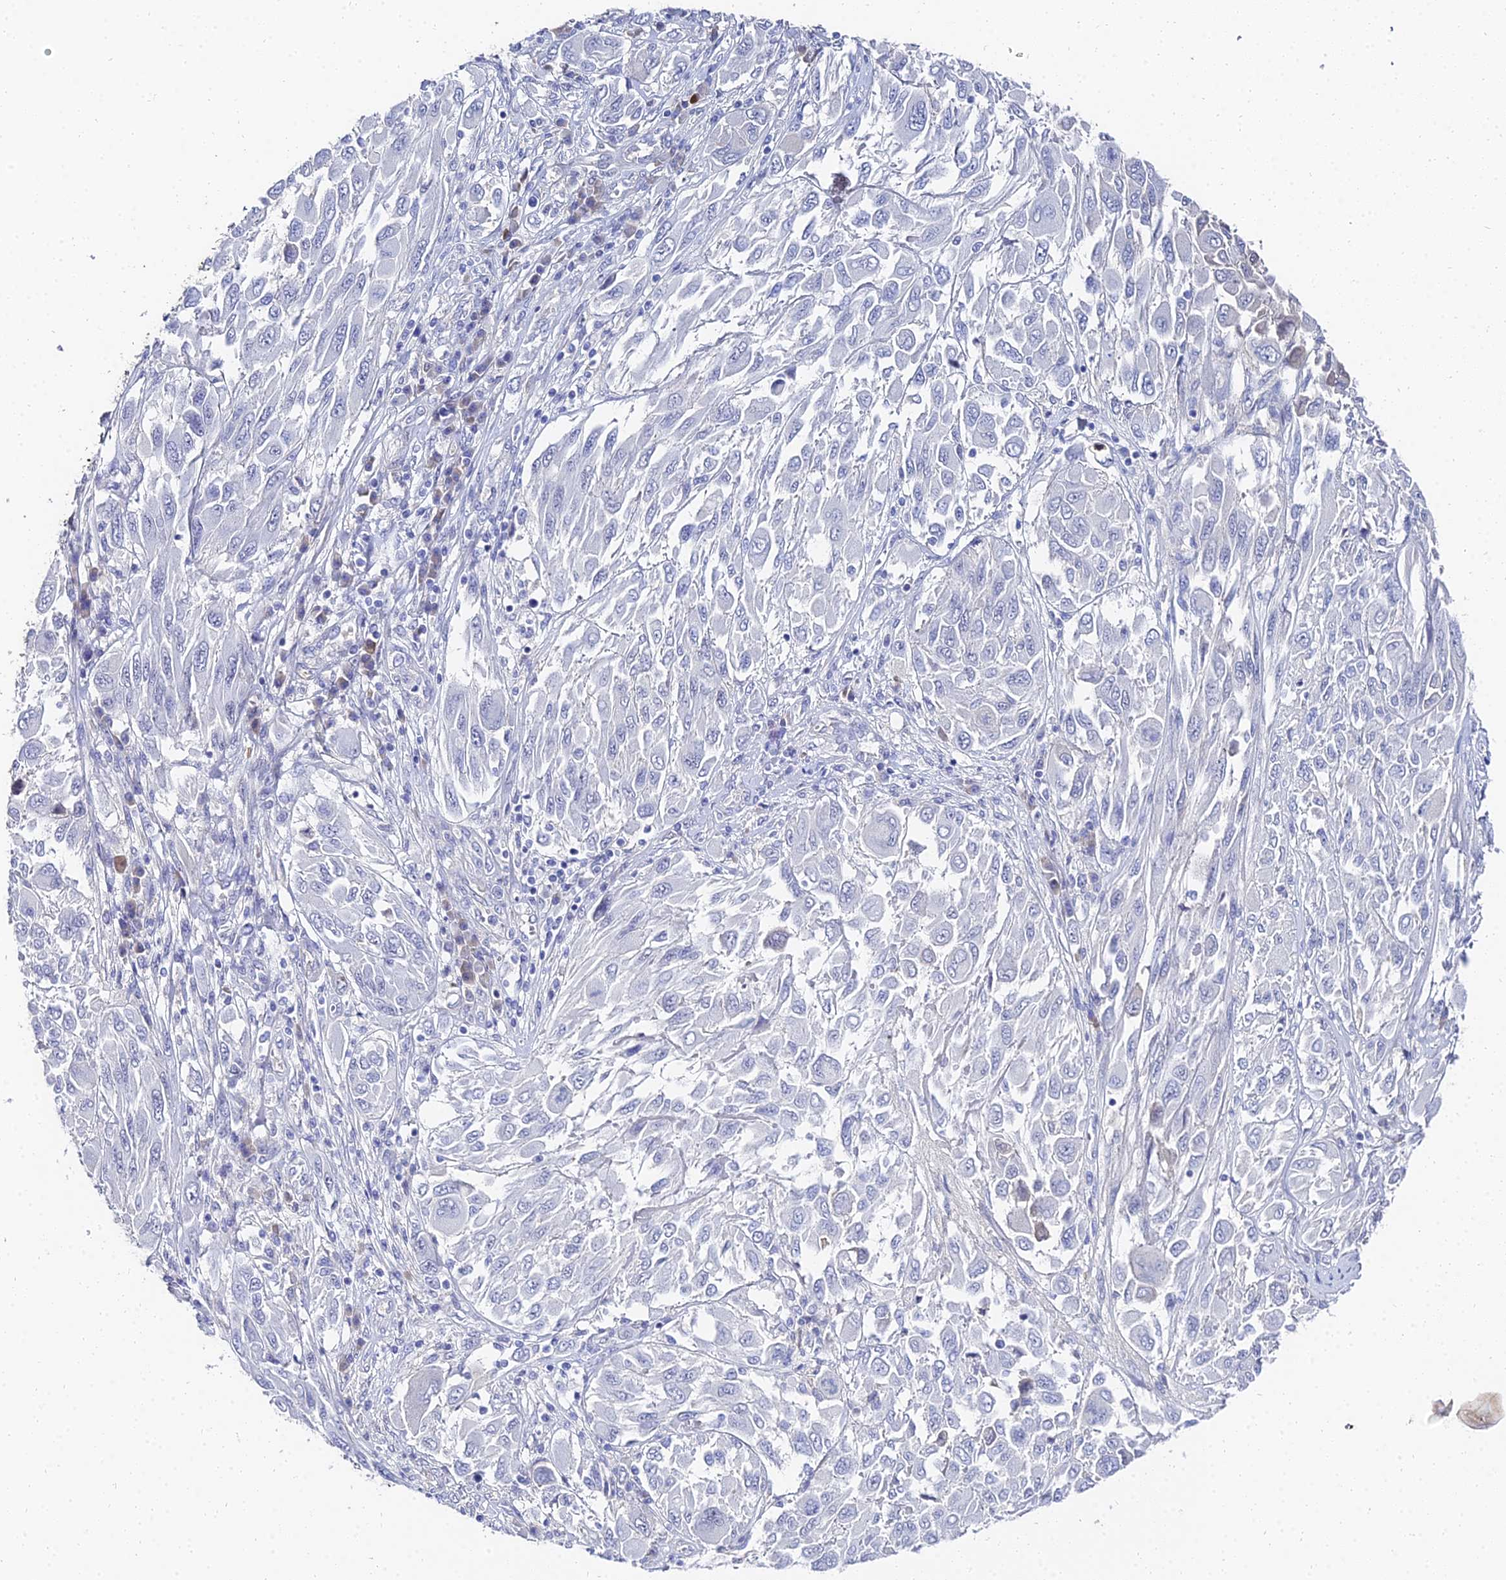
{"staining": {"intensity": "negative", "quantity": "none", "location": "none"}, "tissue": "melanoma", "cell_type": "Tumor cells", "image_type": "cancer", "snomed": [{"axis": "morphology", "description": "Malignant melanoma, NOS"}, {"axis": "topography", "description": "Skin"}], "caption": "Immunohistochemistry (IHC) image of melanoma stained for a protein (brown), which demonstrates no positivity in tumor cells.", "gene": "KRT17", "patient": {"sex": "female", "age": 91}}